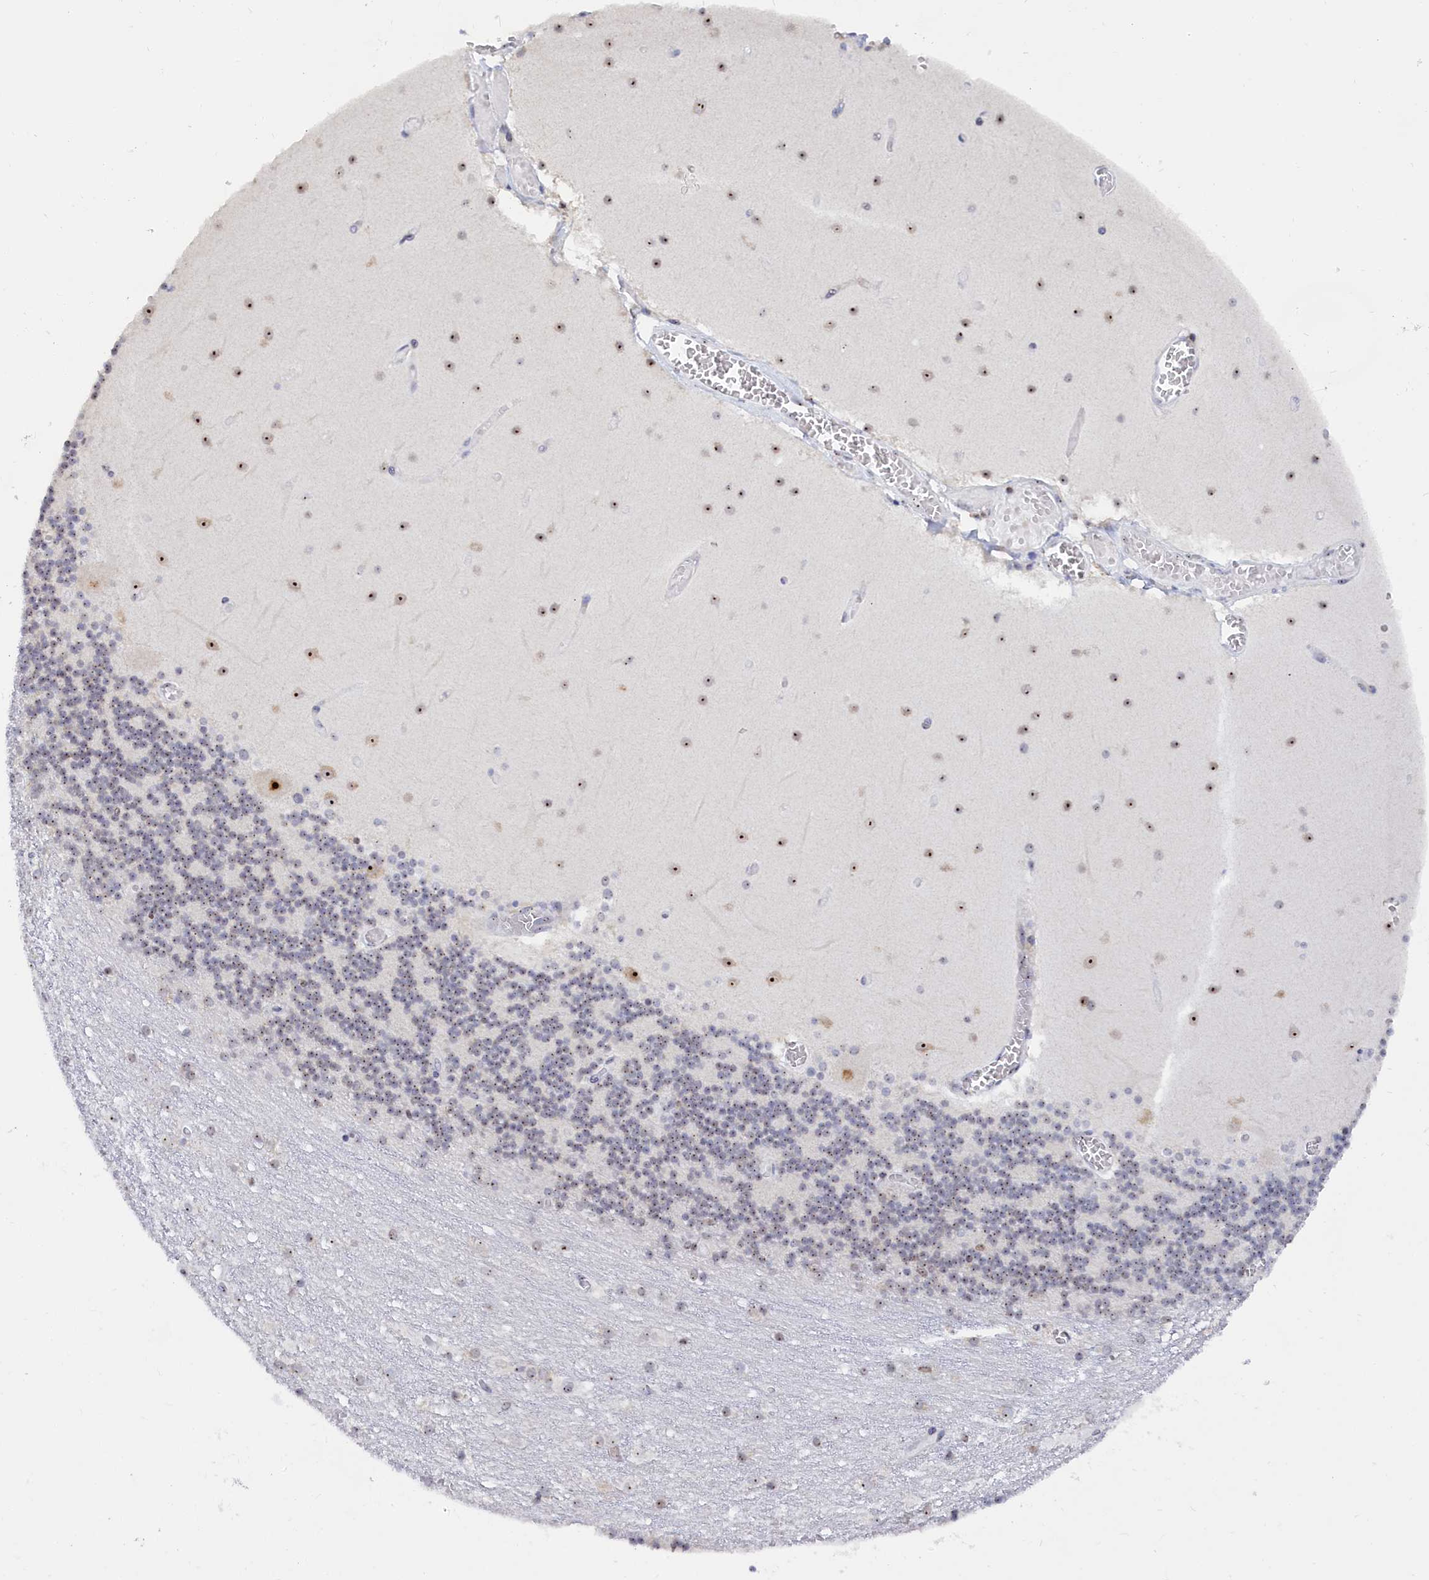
{"staining": {"intensity": "weak", "quantity": "25%-75%", "location": "nuclear"}, "tissue": "cerebellum", "cell_type": "Cells in granular layer", "image_type": "normal", "snomed": [{"axis": "morphology", "description": "Normal tissue, NOS"}, {"axis": "topography", "description": "Cerebellum"}], "caption": "DAB immunohistochemical staining of benign cerebellum exhibits weak nuclear protein staining in approximately 25%-75% of cells in granular layer.", "gene": "RSL1D1", "patient": {"sex": "female", "age": 28}}